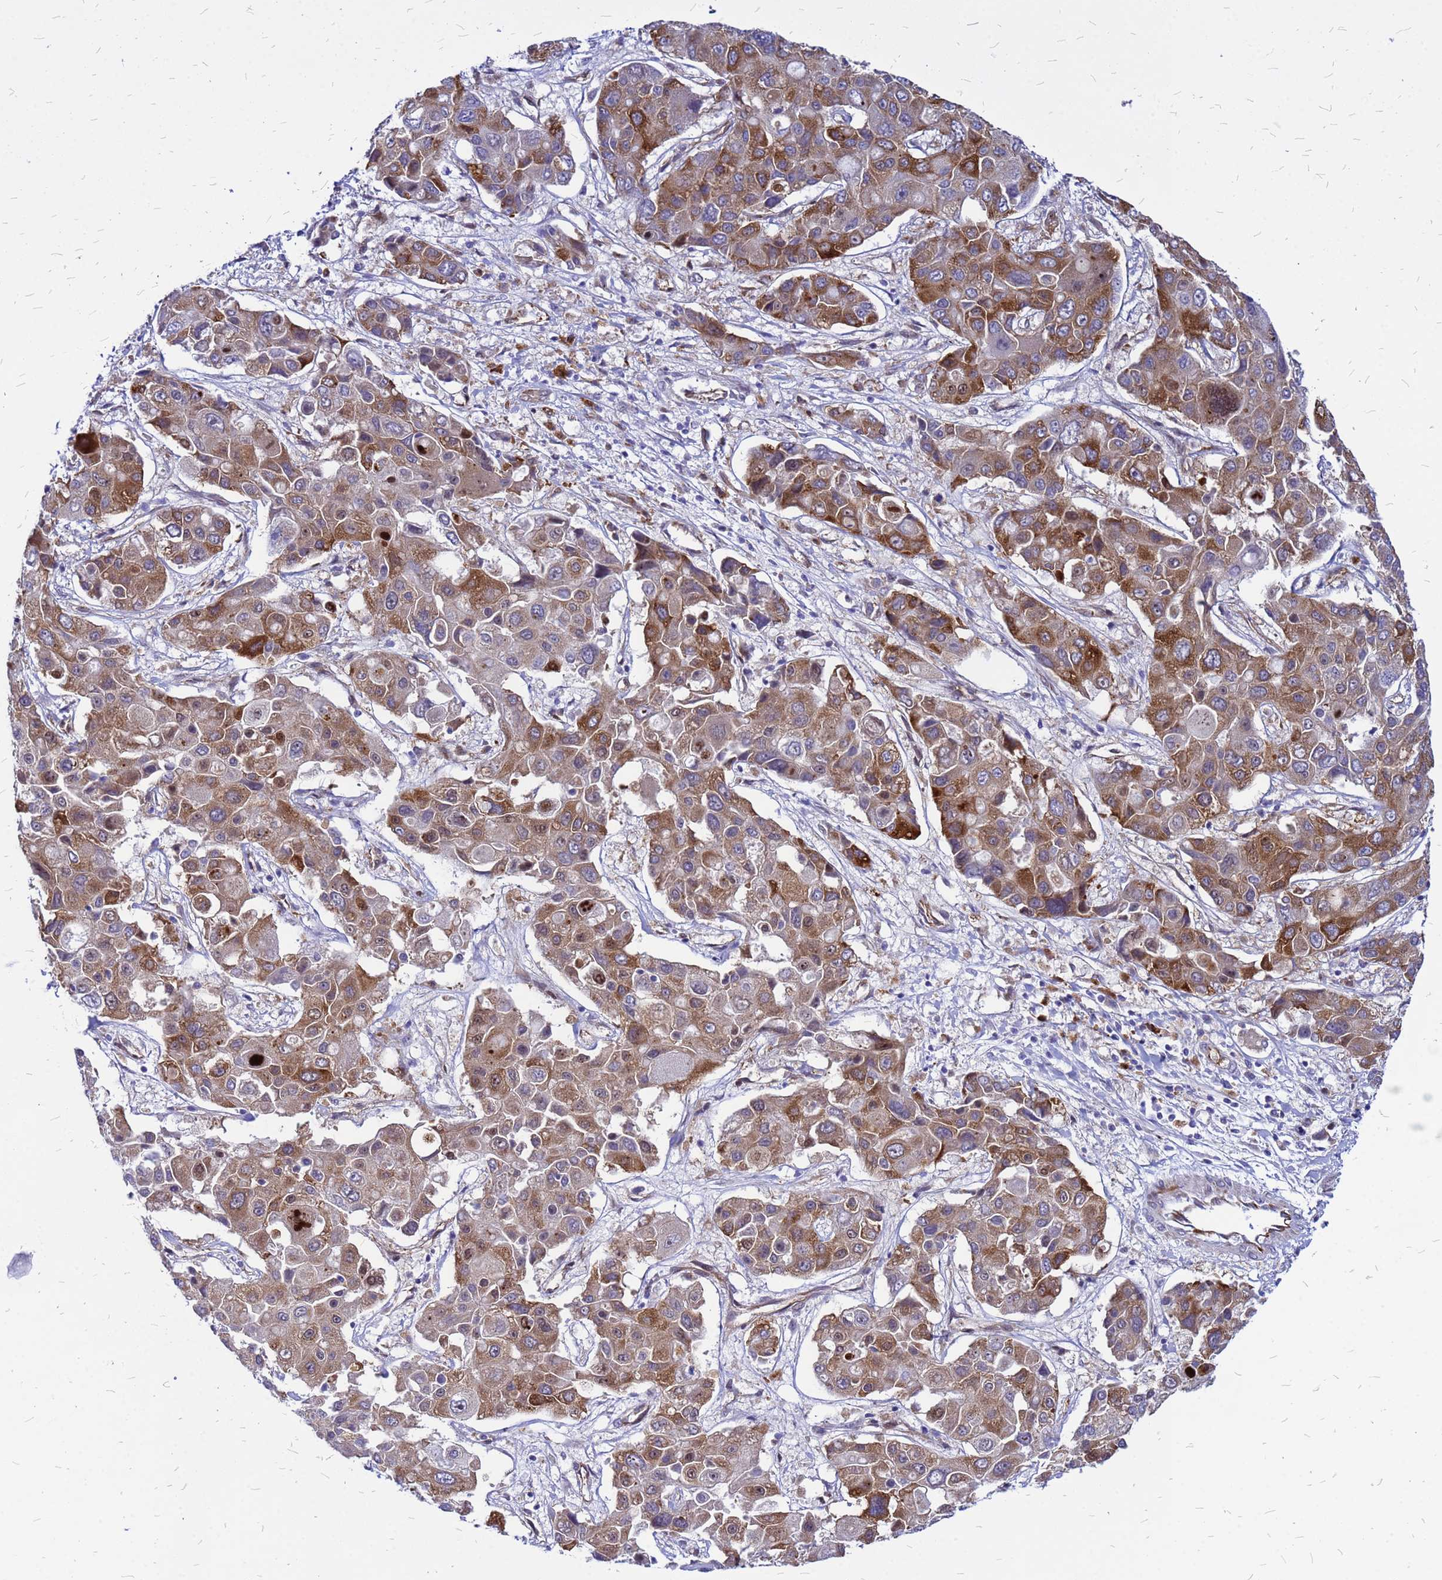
{"staining": {"intensity": "strong", "quantity": "25%-75%", "location": "cytoplasmic/membranous,nuclear"}, "tissue": "liver cancer", "cell_type": "Tumor cells", "image_type": "cancer", "snomed": [{"axis": "morphology", "description": "Cholangiocarcinoma"}, {"axis": "topography", "description": "Liver"}], "caption": "Brown immunohistochemical staining in human cholangiocarcinoma (liver) reveals strong cytoplasmic/membranous and nuclear expression in about 25%-75% of tumor cells.", "gene": "NOSTRIN", "patient": {"sex": "male", "age": 67}}